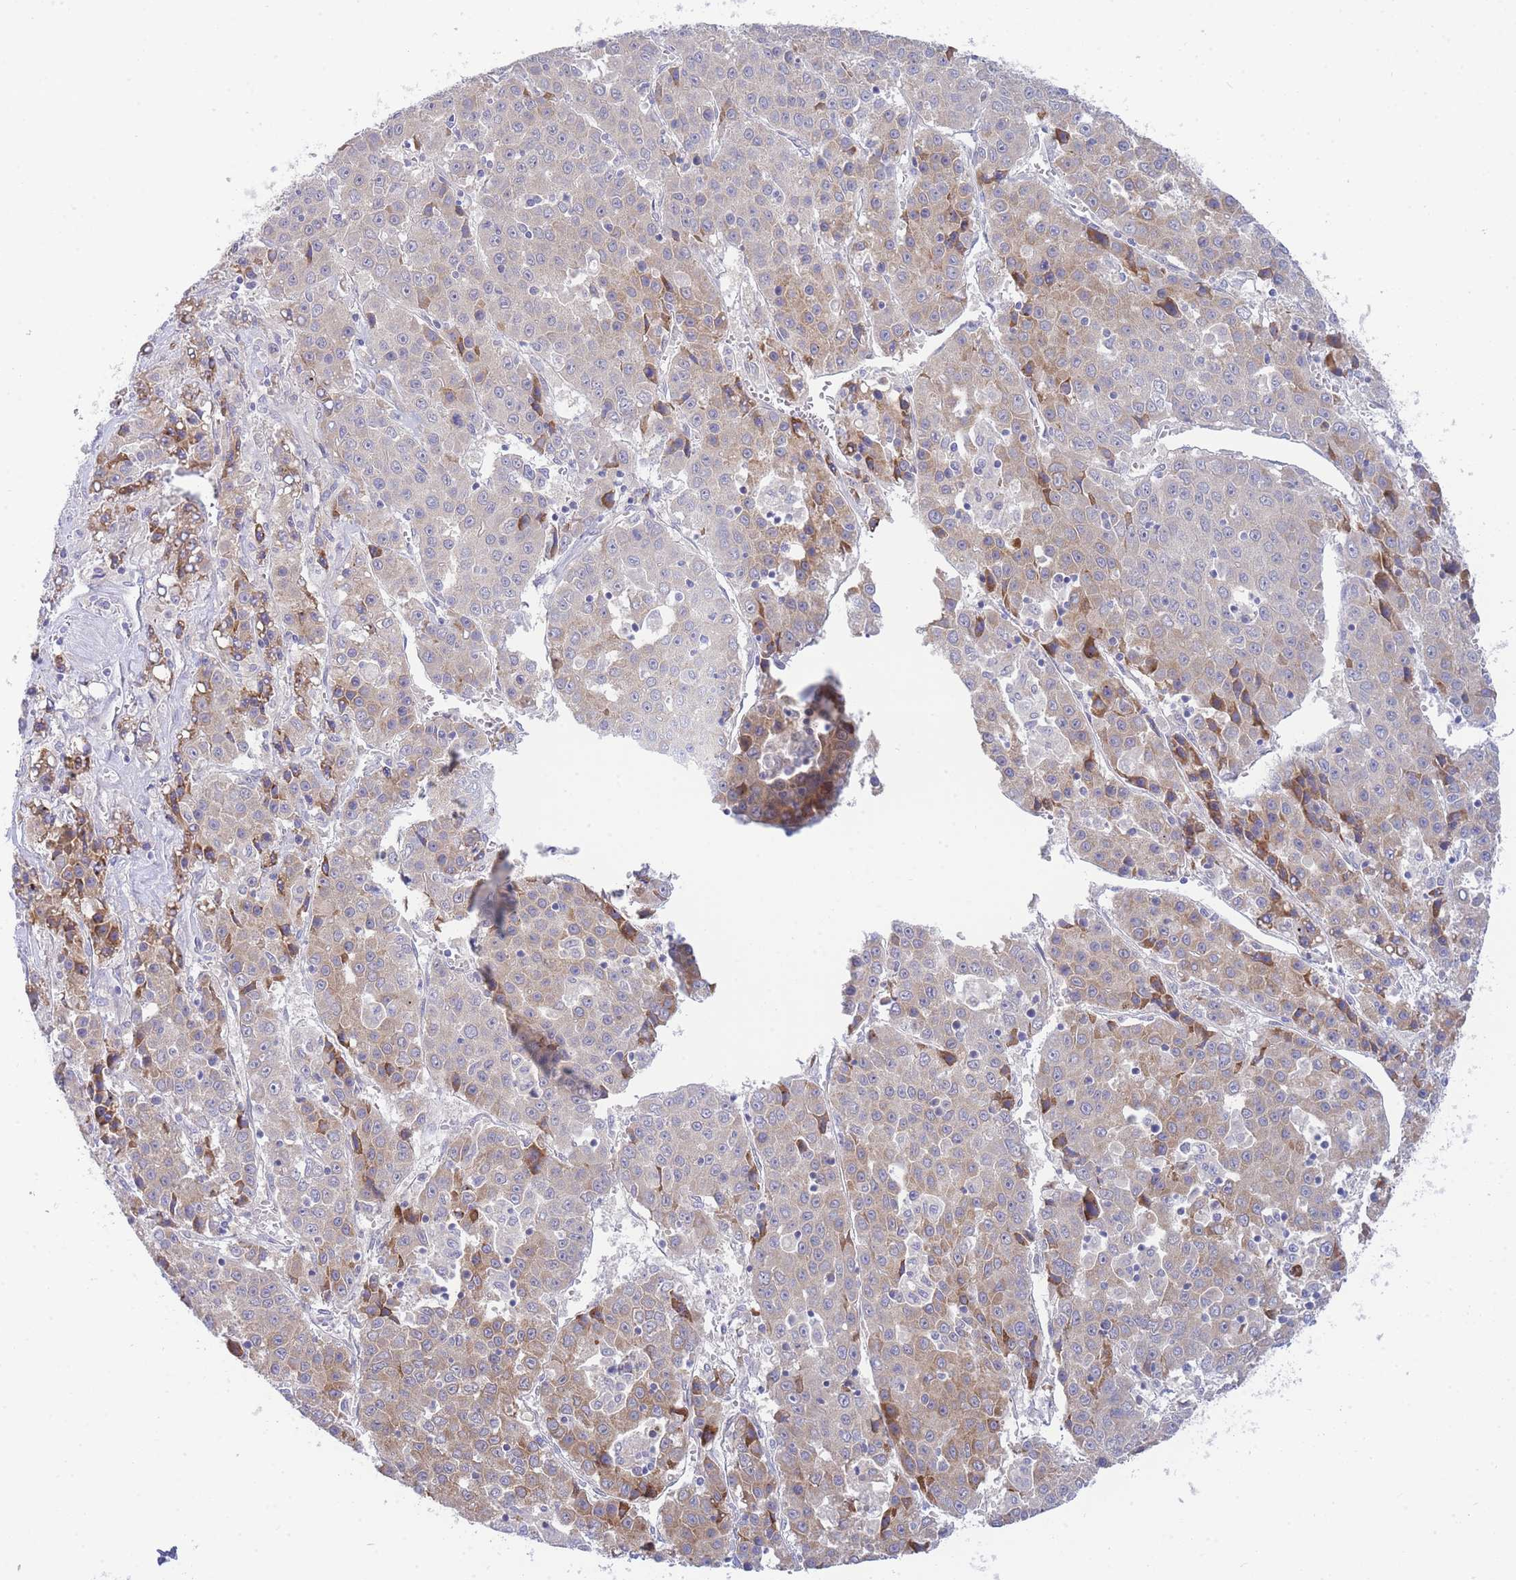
{"staining": {"intensity": "moderate", "quantity": "25%-75%", "location": "cytoplasmic/membranous"}, "tissue": "liver cancer", "cell_type": "Tumor cells", "image_type": "cancer", "snomed": [{"axis": "morphology", "description": "Carcinoma, Hepatocellular, NOS"}, {"axis": "topography", "description": "Liver"}], "caption": "Immunohistochemistry of liver hepatocellular carcinoma exhibits medium levels of moderate cytoplasmic/membranous positivity in about 25%-75% of tumor cells.", "gene": "ZNF510", "patient": {"sex": "female", "age": 53}}